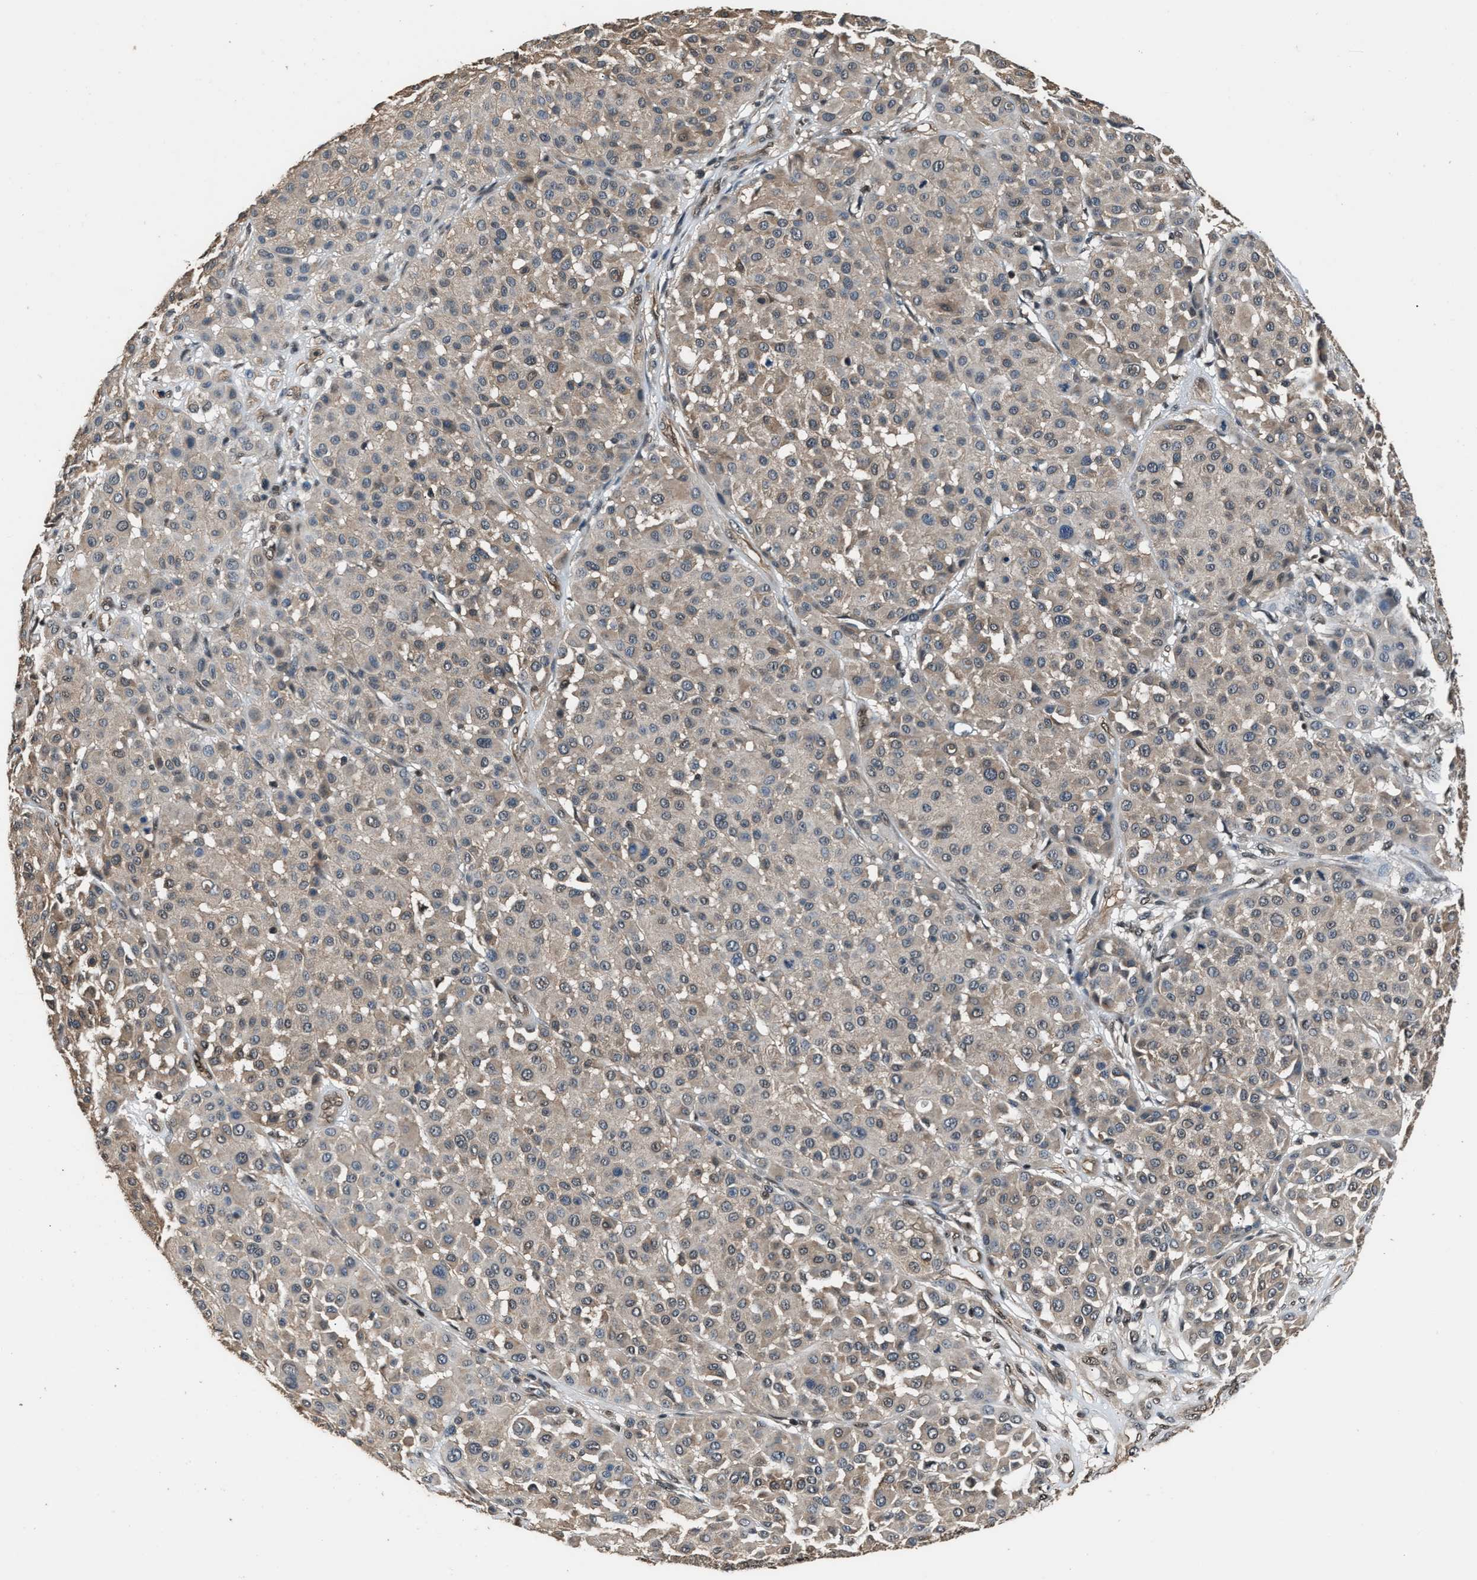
{"staining": {"intensity": "weak", "quantity": "25%-75%", "location": "cytoplasmic/membranous"}, "tissue": "melanoma", "cell_type": "Tumor cells", "image_type": "cancer", "snomed": [{"axis": "morphology", "description": "Malignant melanoma, Metastatic site"}, {"axis": "topography", "description": "Soft tissue"}], "caption": "A brown stain shows weak cytoplasmic/membranous staining of a protein in human melanoma tumor cells.", "gene": "DFFA", "patient": {"sex": "male", "age": 41}}